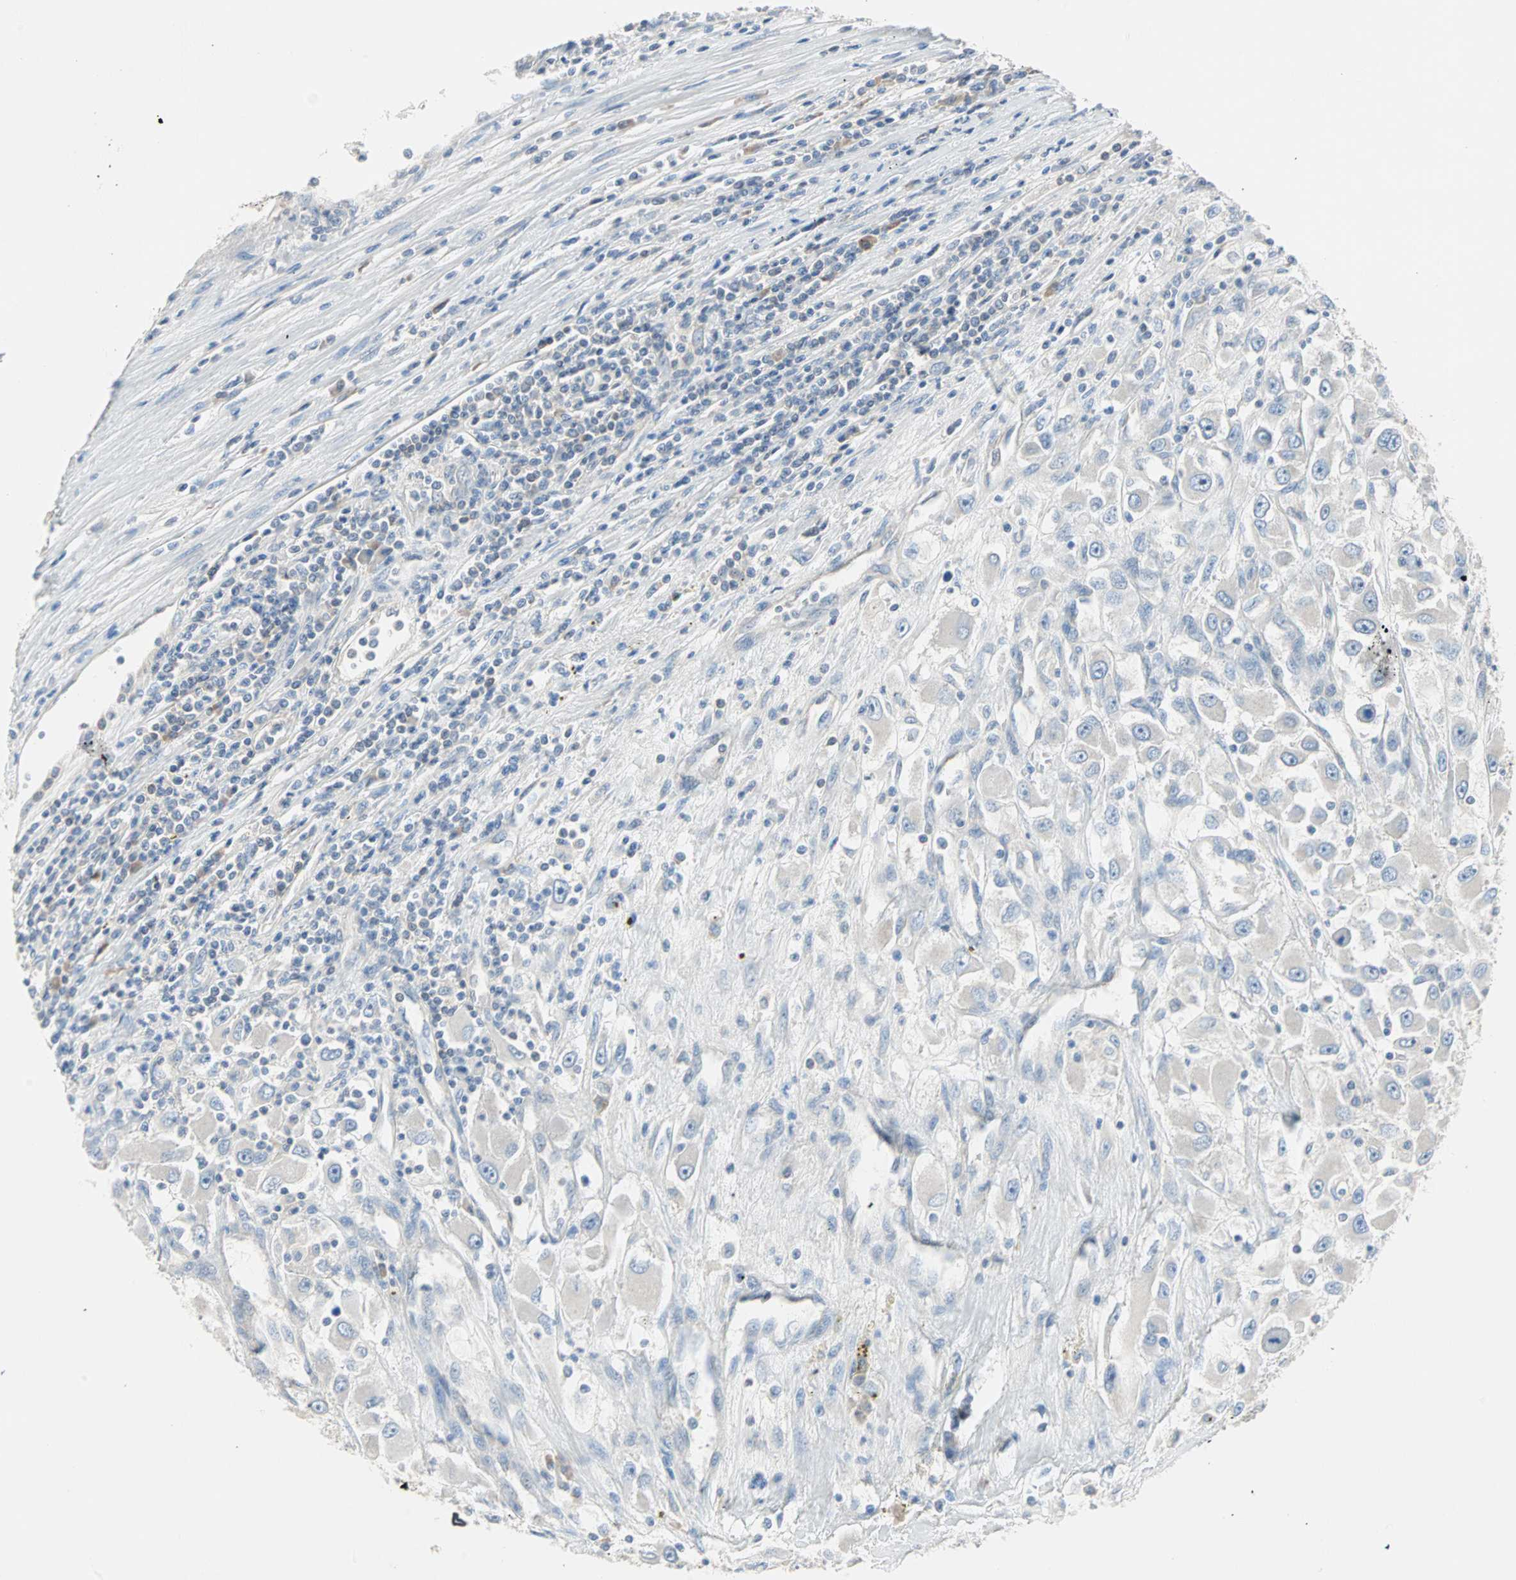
{"staining": {"intensity": "negative", "quantity": "none", "location": "none"}, "tissue": "renal cancer", "cell_type": "Tumor cells", "image_type": "cancer", "snomed": [{"axis": "morphology", "description": "Adenocarcinoma, NOS"}, {"axis": "topography", "description": "Kidney"}], "caption": "DAB immunohistochemical staining of human renal adenocarcinoma exhibits no significant expression in tumor cells.", "gene": "MPI", "patient": {"sex": "female", "age": 52}}